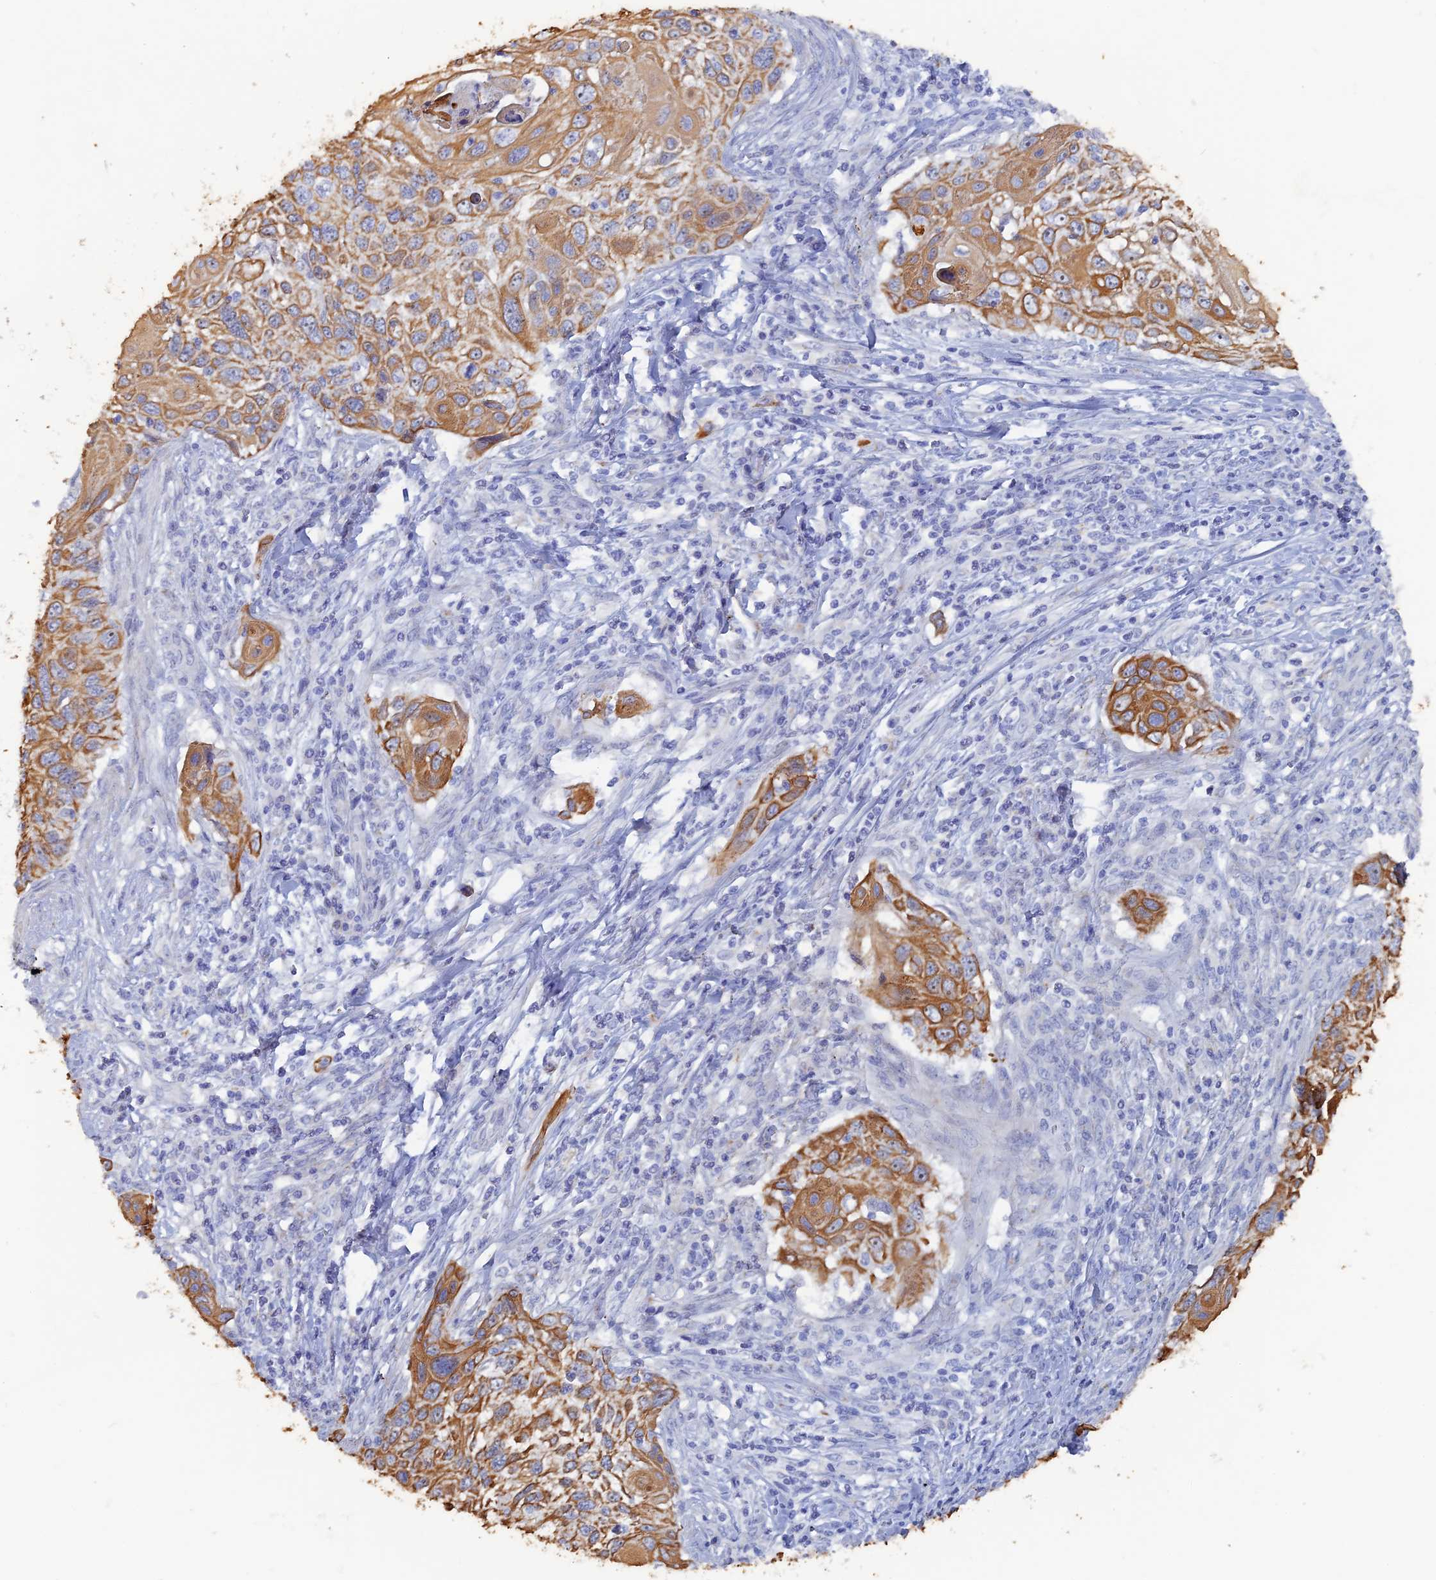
{"staining": {"intensity": "moderate", "quantity": ">75%", "location": "cytoplasmic/membranous"}, "tissue": "cervical cancer", "cell_type": "Tumor cells", "image_type": "cancer", "snomed": [{"axis": "morphology", "description": "Squamous cell carcinoma, NOS"}, {"axis": "topography", "description": "Cervix"}], "caption": "High-magnification brightfield microscopy of cervical cancer stained with DAB (3,3'-diaminobenzidine) (brown) and counterstained with hematoxylin (blue). tumor cells exhibit moderate cytoplasmic/membranous expression is seen in about>75% of cells.", "gene": "SRFBP1", "patient": {"sex": "female", "age": 70}}